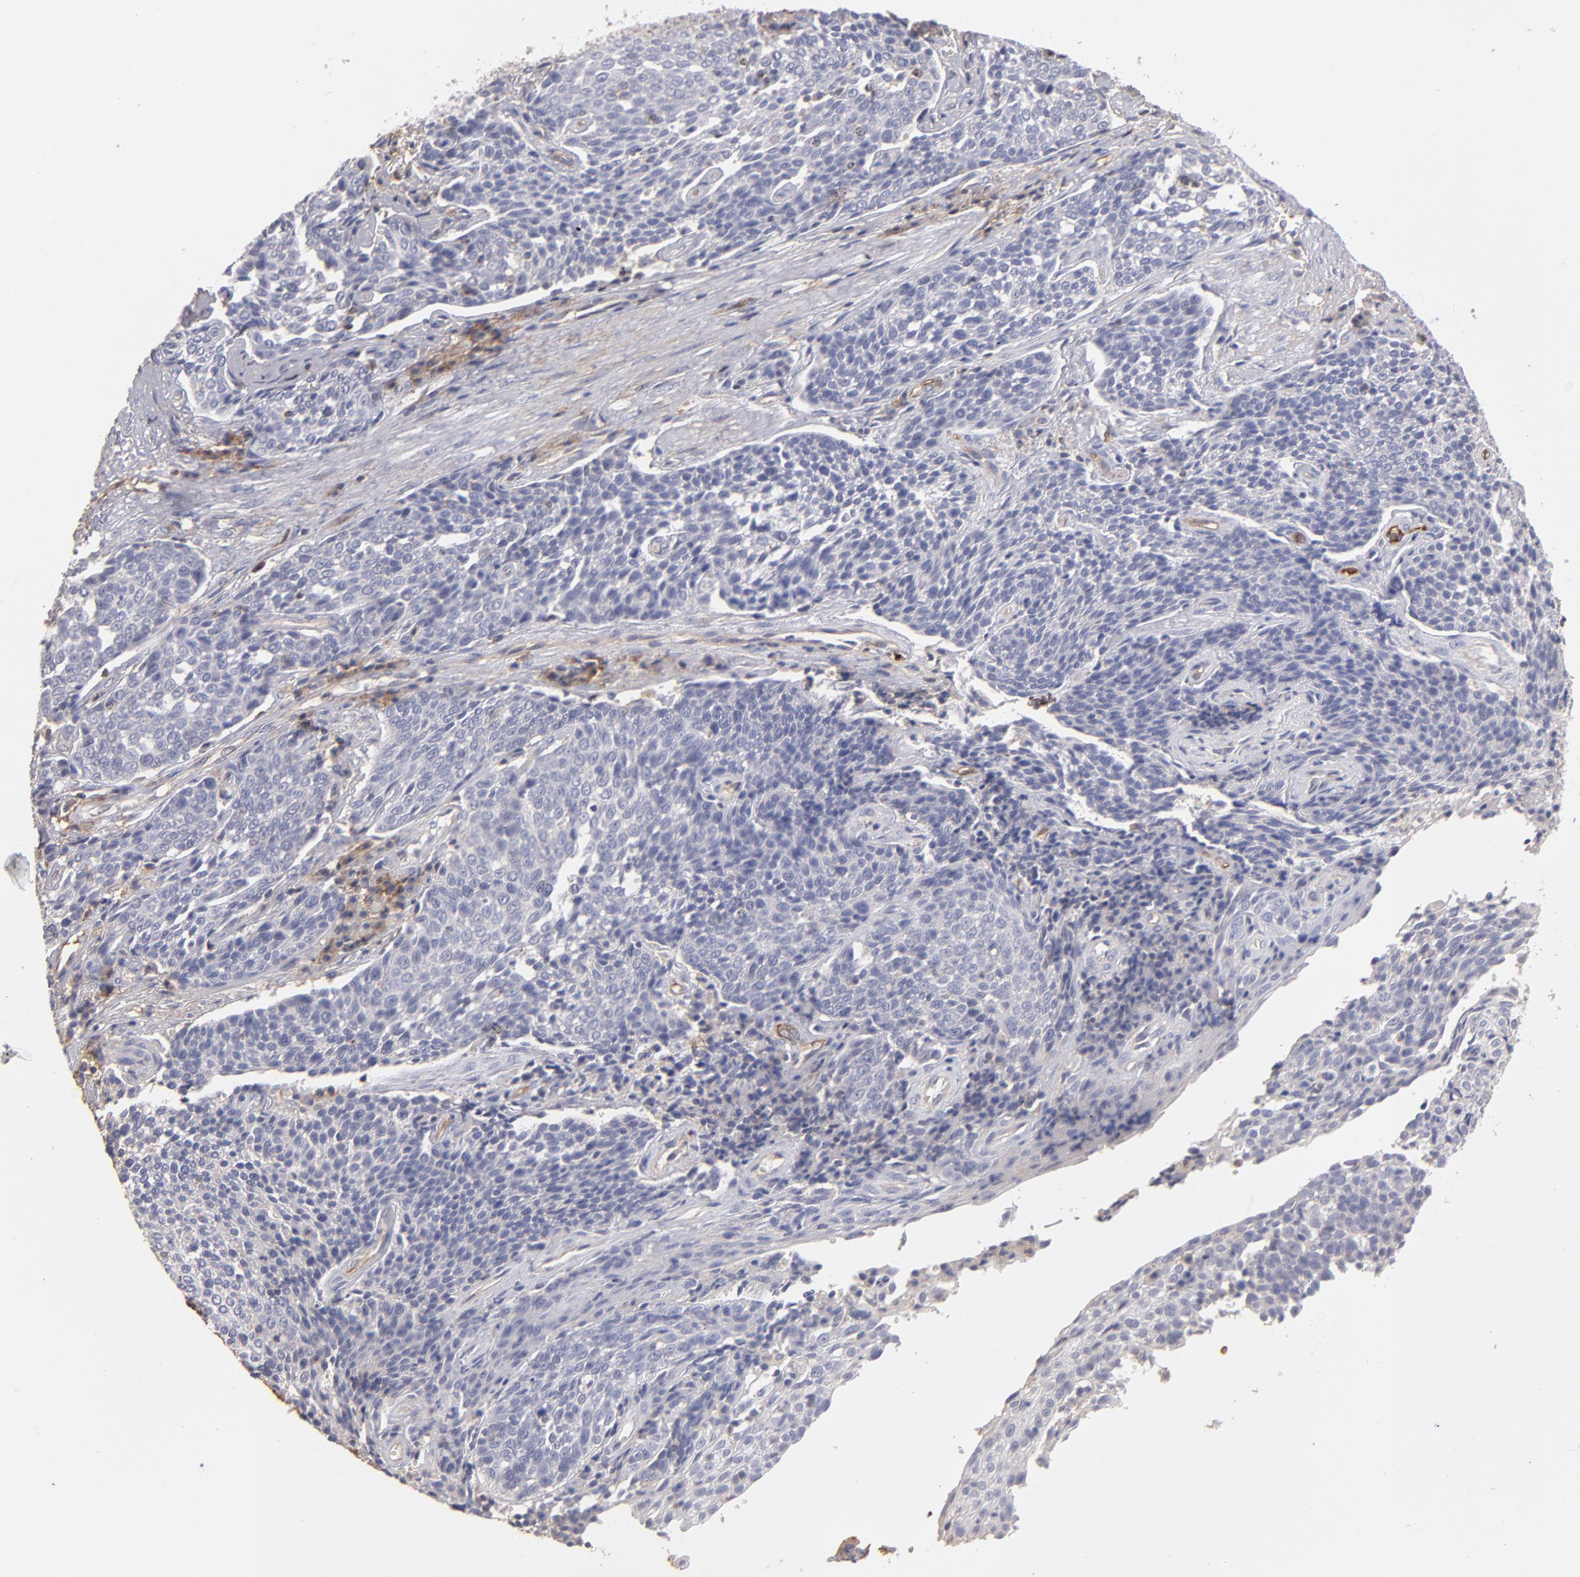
{"staining": {"intensity": "negative", "quantity": "none", "location": "none"}, "tissue": "cervical cancer", "cell_type": "Tumor cells", "image_type": "cancer", "snomed": [{"axis": "morphology", "description": "Squamous cell carcinoma, NOS"}, {"axis": "topography", "description": "Cervix"}], "caption": "This is an IHC micrograph of human cervical cancer (squamous cell carcinoma). There is no positivity in tumor cells.", "gene": "ABCB1", "patient": {"sex": "female", "age": 34}}